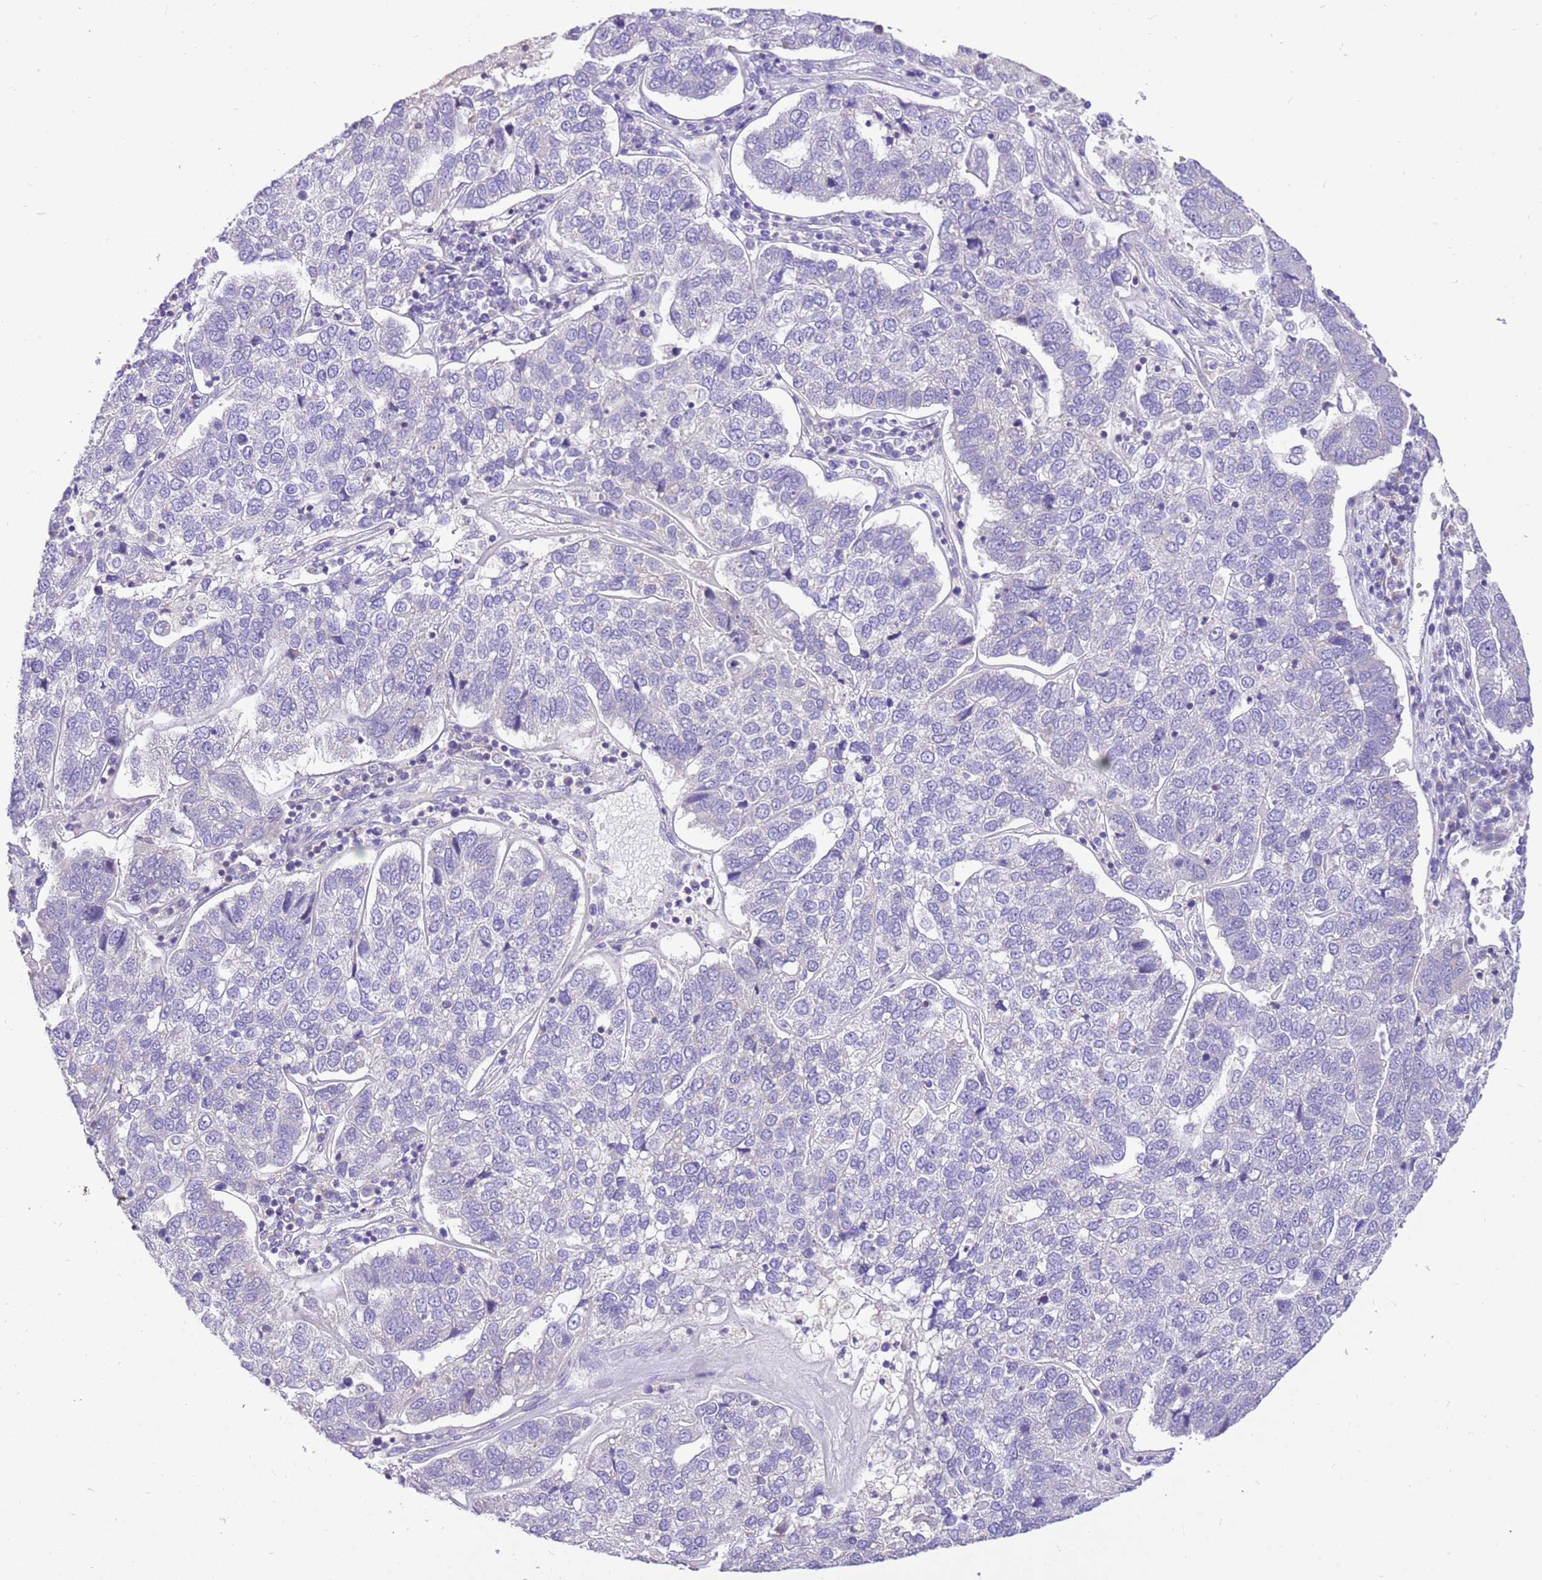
{"staining": {"intensity": "negative", "quantity": "none", "location": "none"}, "tissue": "pancreatic cancer", "cell_type": "Tumor cells", "image_type": "cancer", "snomed": [{"axis": "morphology", "description": "Adenocarcinoma, NOS"}, {"axis": "topography", "description": "Pancreas"}], "caption": "IHC of human adenocarcinoma (pancreatic) displays no staining in tumor cells.", "gene": "GLCE", "patient": {"sex": "female", "age": 61}}